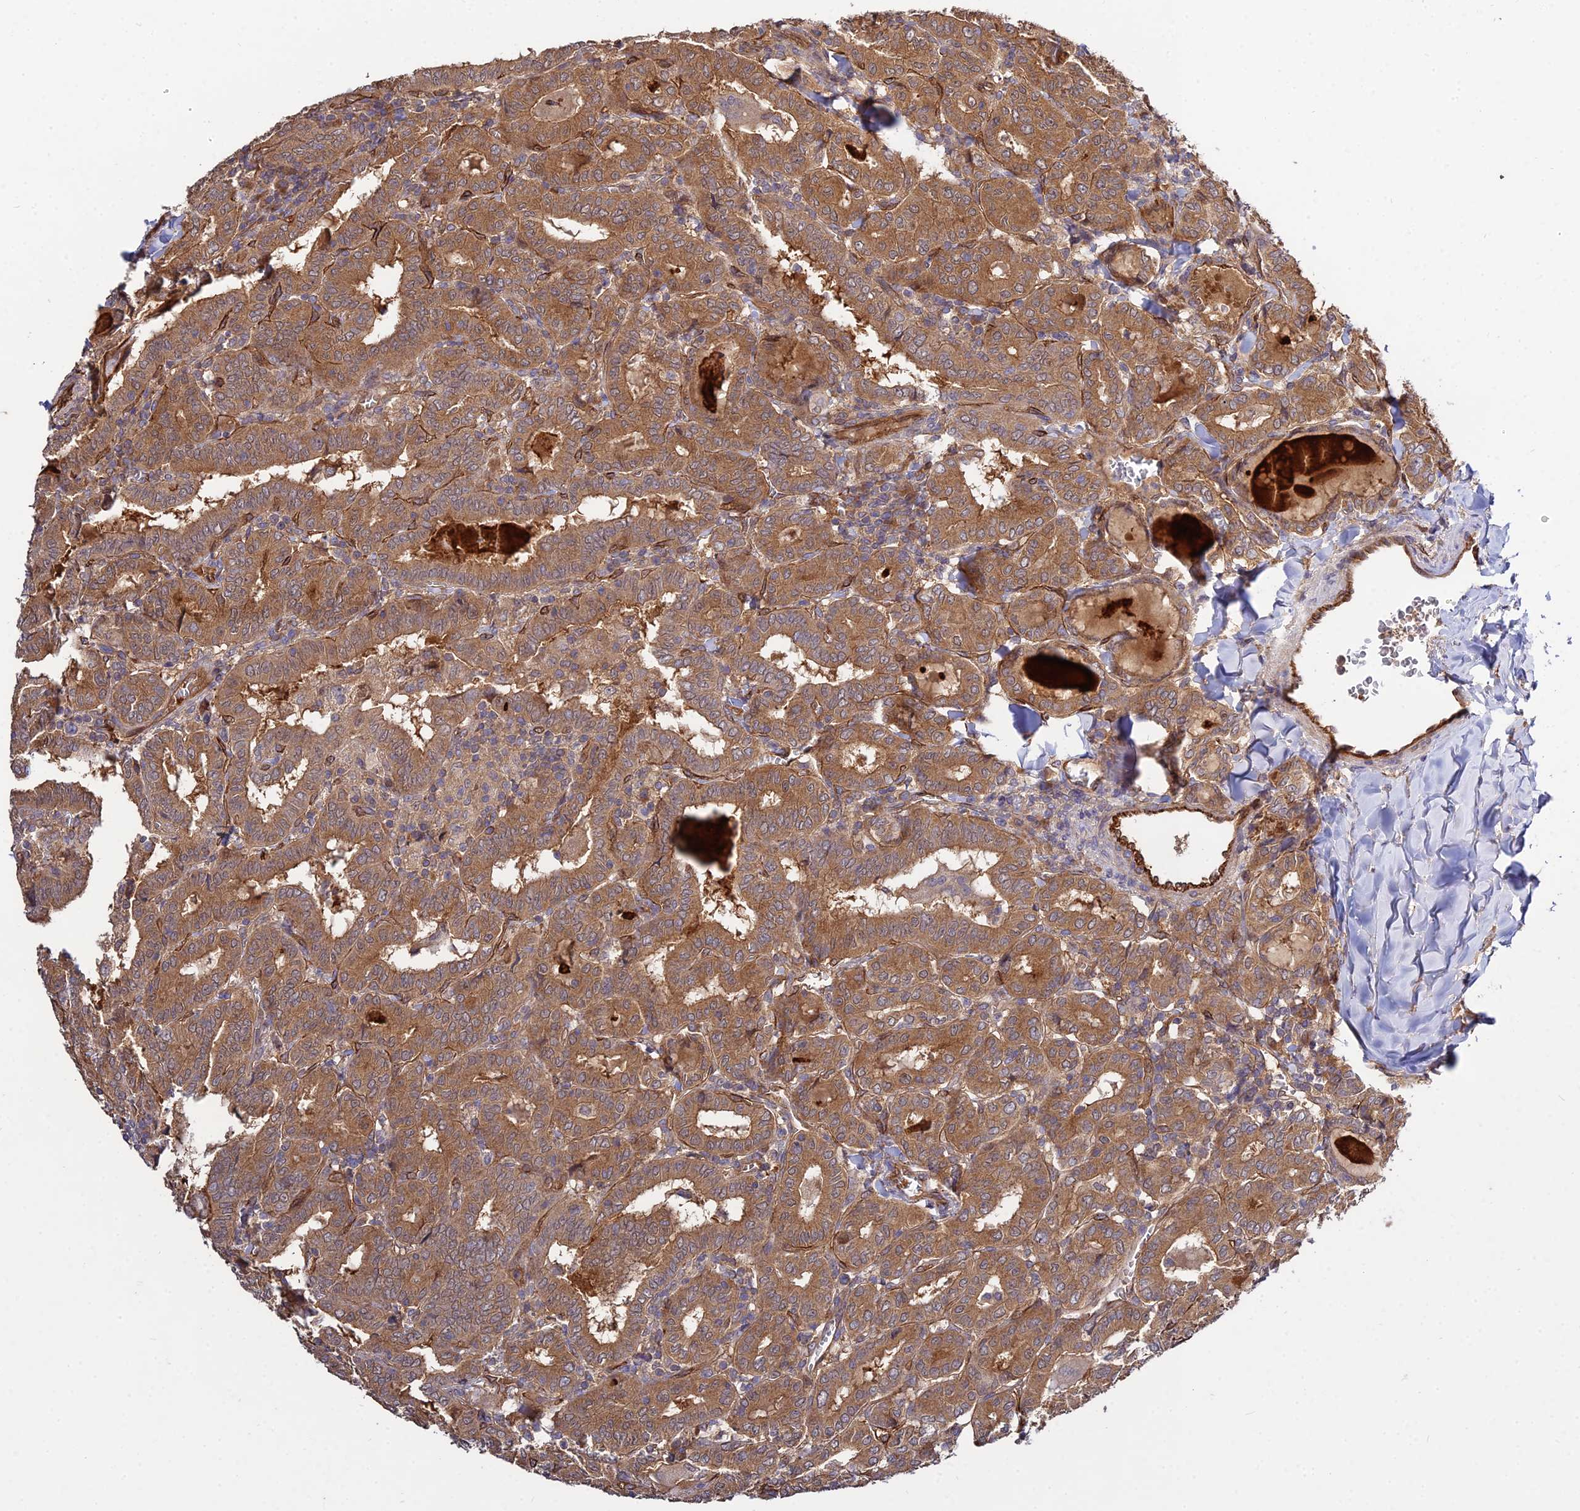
{"staining": {"intensity": "moderate", "quantity": ">75%", "location": "cytoplasmic/membranous"}, "tissue": "thyroid cancer", "cell_type": "Tumor cells", "image_type": "cancer", "snomed": [{"axis": "morphology", "description": "Papillary adenocarcinoma, NOS"}, {"axis": "topography", "description": "Thyroid gland"}], "caption": "Immunohistochemistry (IHC) micrograph of neoplastic tissue: thyroid cancer stained using IHC demonstrates medium levels of moderate protein expression localized specifically in the cytoplasmic/membranous of tumor cells, appearing as a cytoplasmic/membranous brown color.", "gene": "GRTP1", "patient": {"sex": "female", "age": 72}}